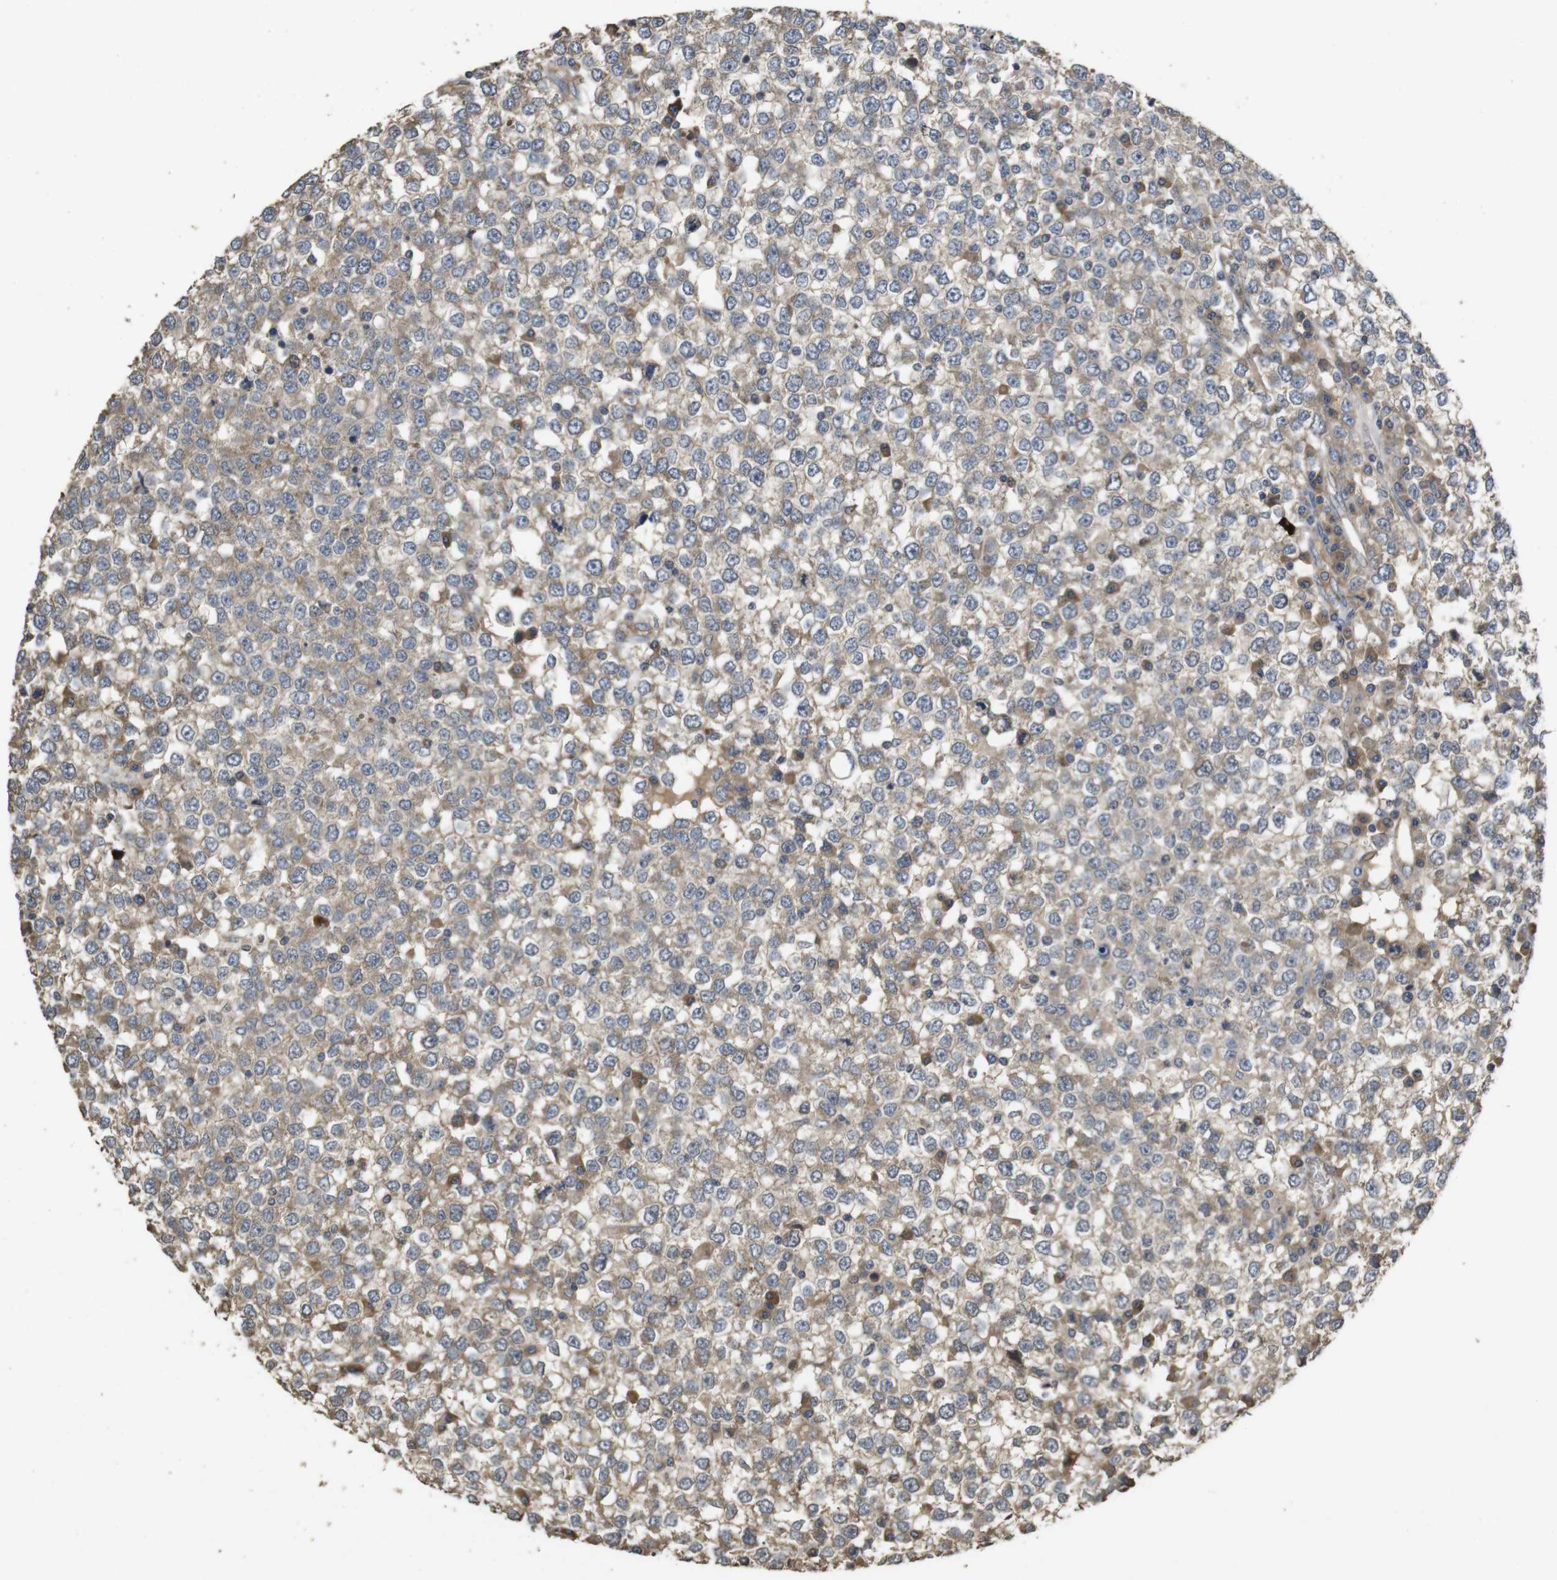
{"staining": {"intensity": "weak", "quantity": ">75%", "location": "cytoplasmic/membranous"}, "tissue": "testis cancer", "cell_type": "Tumor cells", "image_type": "cancer", "snomed": [{"axis": "morphology", "description": "Seminoma, NOS"}, {"axis": "topography", "description": "Testis"}], "caption": "There is low levels of weak cytoplasmic/membranous positivity in tumor cells of testis cancer (seminoma), as demonstrated by immunohistochemical staining (brown color).", "gene": "PCDHB10", "patient": {"sex": "male", "age": 65}}